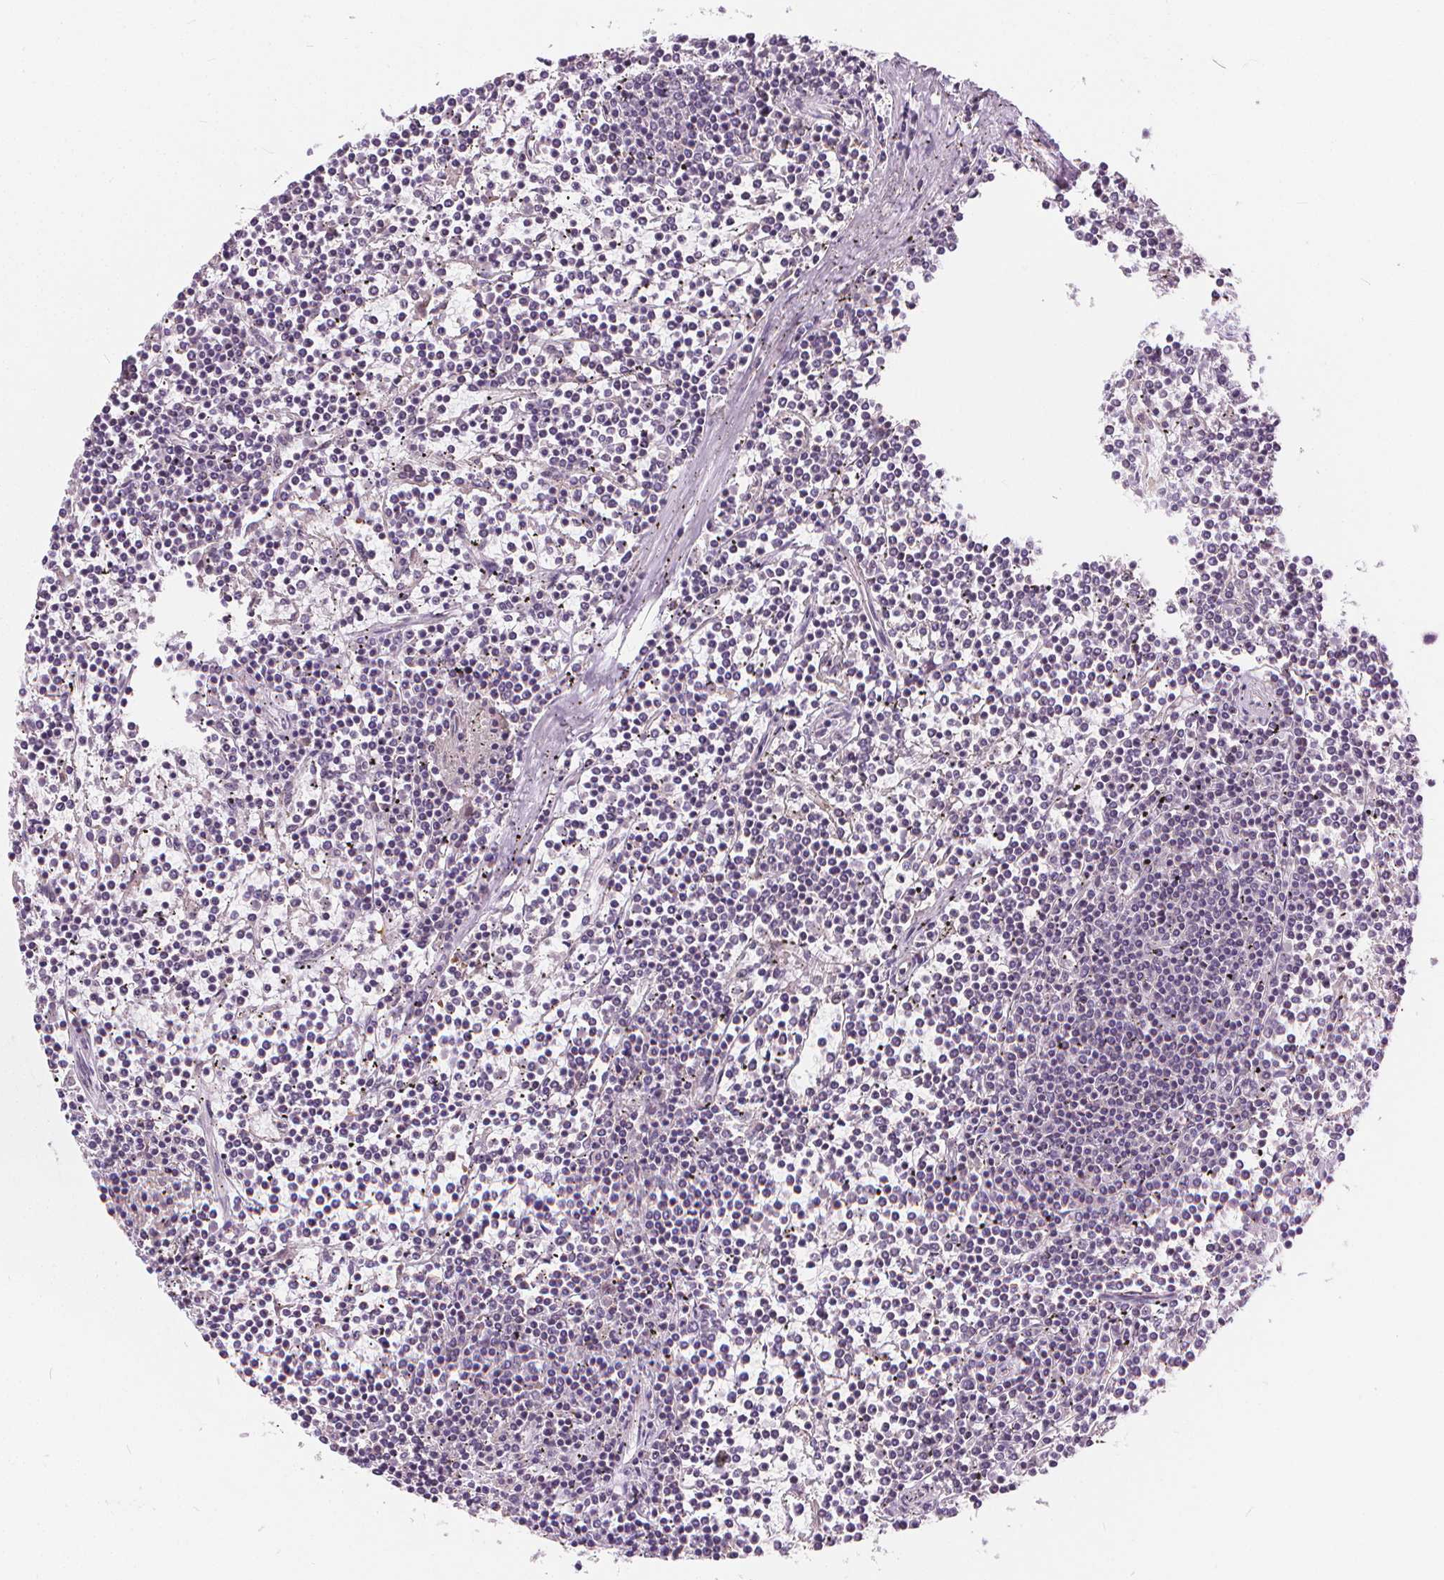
{"staining": {"intensity": "negative", "quantity": "none", "location": "none"}, "tissue": "lymphoma", "cell_type": "Tumor cells", "image_type": "cancer", "snomed": [{"axis": "morphology", "description": "Malignant lymphoma, non-Hodgkin's type, Low grade"}, {"axis": "topography", "description": "Spleen"}], "caption": "The IHC micrograph has no significant positivity in tumor cells of low-grade malignant lymphoma, non-Hodgkin's type tissue.", "gene": "RAB20", "patient": {"sex": "female", "age": 19}}